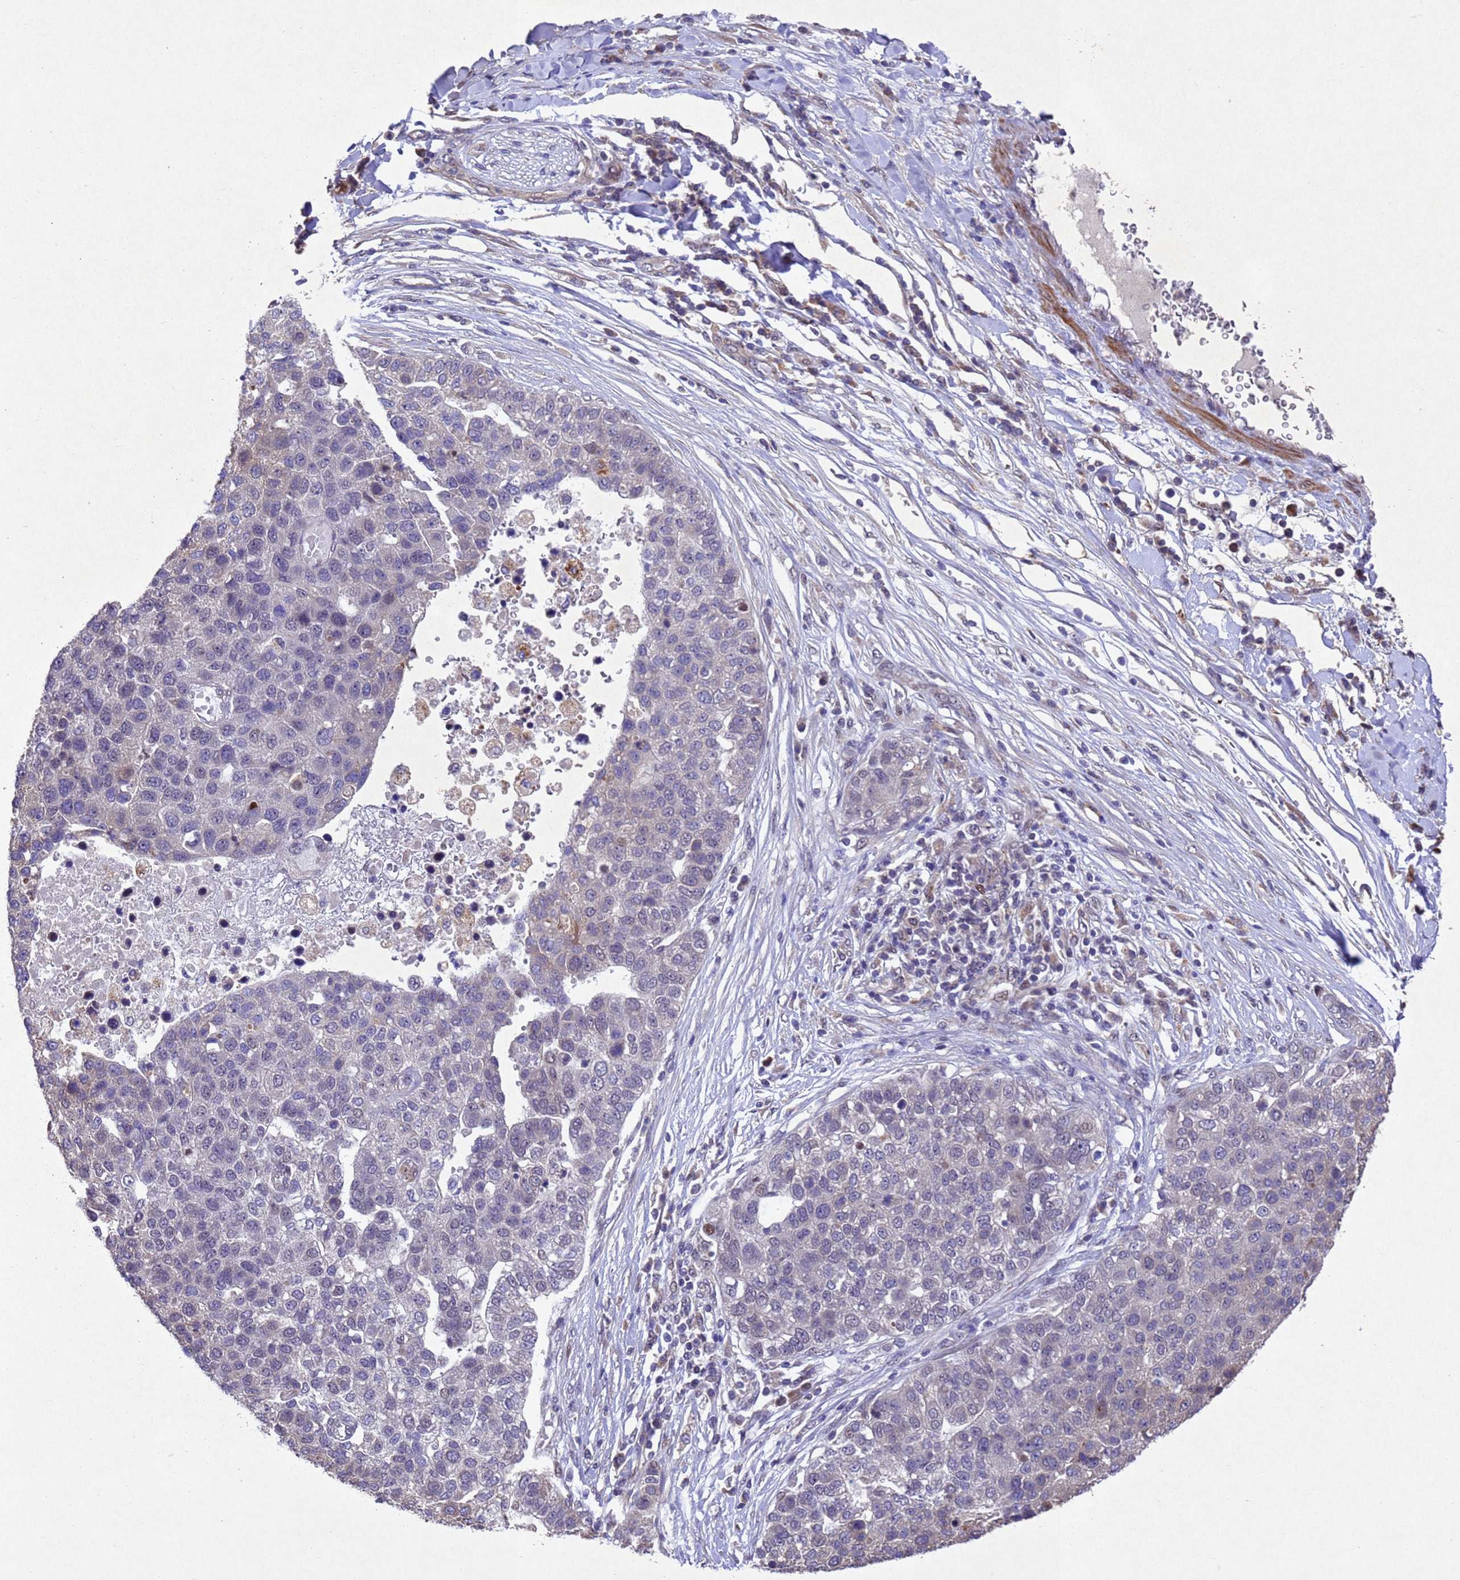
{"staining": {"intensity": "negative", "quantity": "none", "location": "none"}, "tissue": "pancreatic cancer", "cell_type": "Tumor cells", "image_type": "cancer", "snomed": [{"axis": "morphology", "description": "Adenocarcinoma, NOS"}, {"axis": "topography", "description": "Pancreas"}], "caption": "Immunohistochemical staining of human pancreatic adenocarcinoma reveals no significant expression in tumor cells.", "gene": "TBK1", "patient": {"sex": "female", "age": 61}}